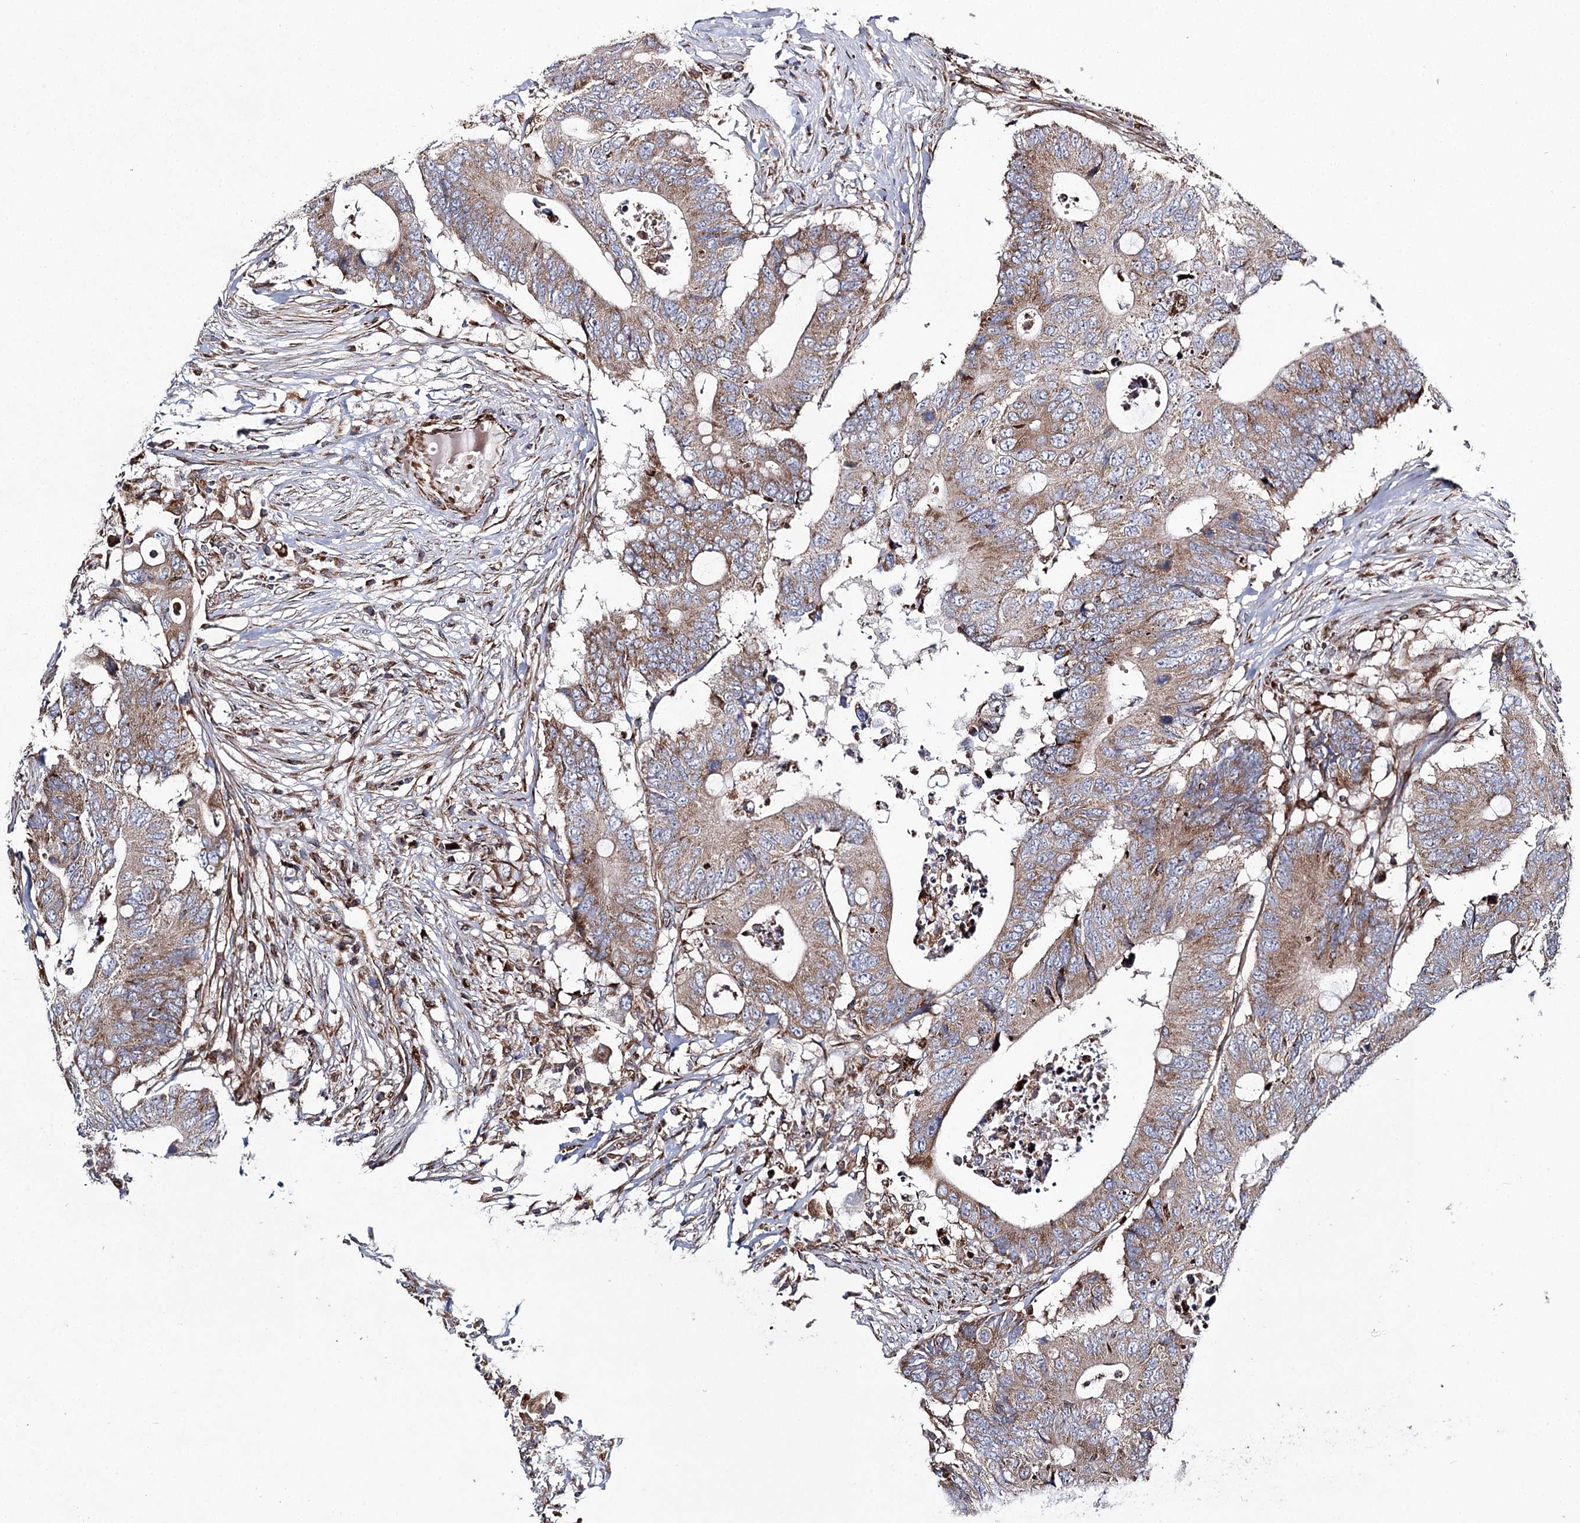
{"staining": {"intensity": "moderate", "quantity": ">75%", "location": "cytoplasmic/membranous"}, "tissue": "colorectal cancer", "cell_type": "Tumor cells", "image_type": "cancer", "snomed": [{"axis": "morphology", "description": "Adenocarcinoma, NOS"}, {"axis": "topography", "description": "Colon"}], "caption": "Moderate cytoplasmic/membranous staining for a protein is present in about >75% of tumor cells of adenocarcinoma (colorectal) using IHC.", "gene": "THUMPD3", "patient": {"sex": "male", "age": 71}}